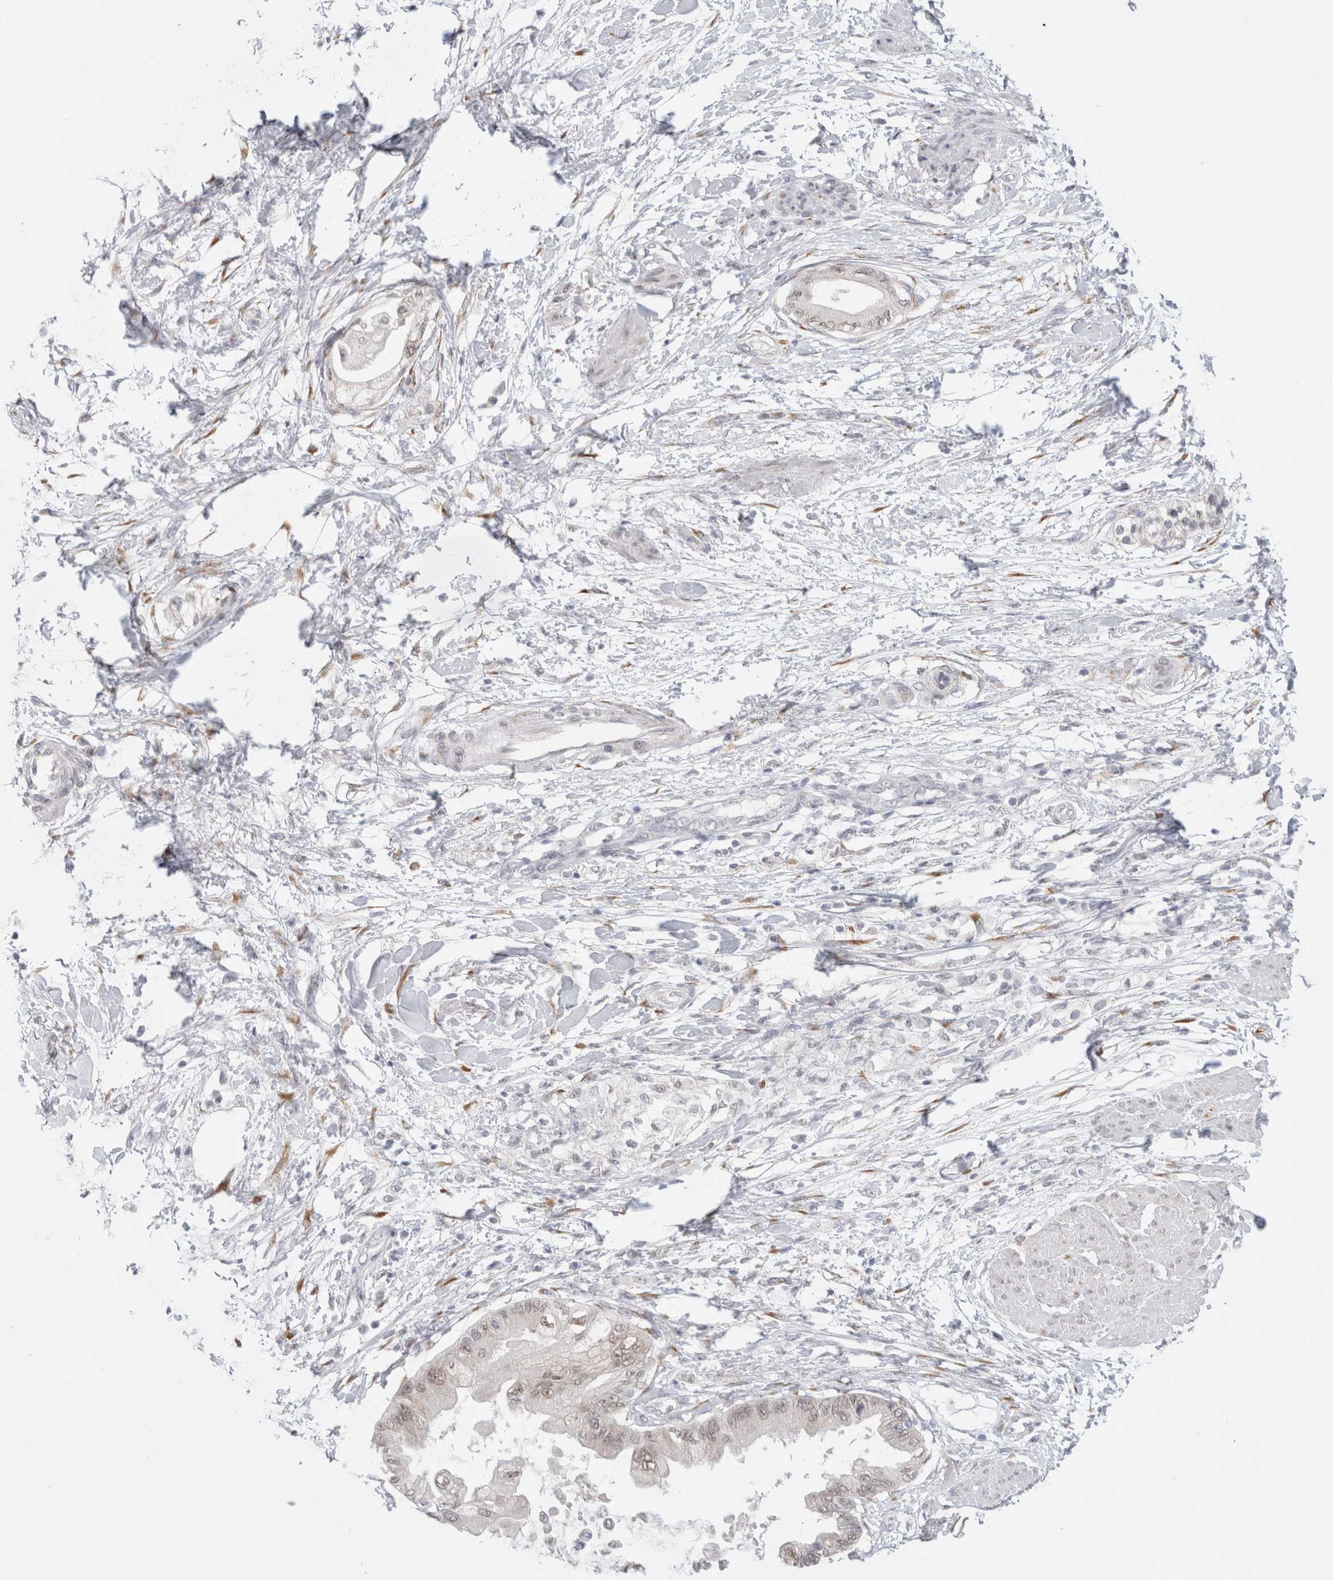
{"staining": {"intensity": "weak", "quantity": "<25%", "location": "nuclear"}, "tissue": "pancreatic cancer", "cell_type": "Tumor cells", "image_type": "cancer", "snomed": [{"axis": "morphology", "description": "Normal tissue, NOS"}, {"axis": "morphology", "description": "Adenocarcinoma, NOS"}, {"axis": "topography", "description": "Pancreas"}, {"axis": "topography", "description": "Duodenum"}], "caption": "Immunohistochemistry (IHC) of pancreatic cancer (adenocarcinoma) reveals no expression in tumor cells.", "gene": "TRMT1L", "patient": {"sex": "female", "age": 60}}